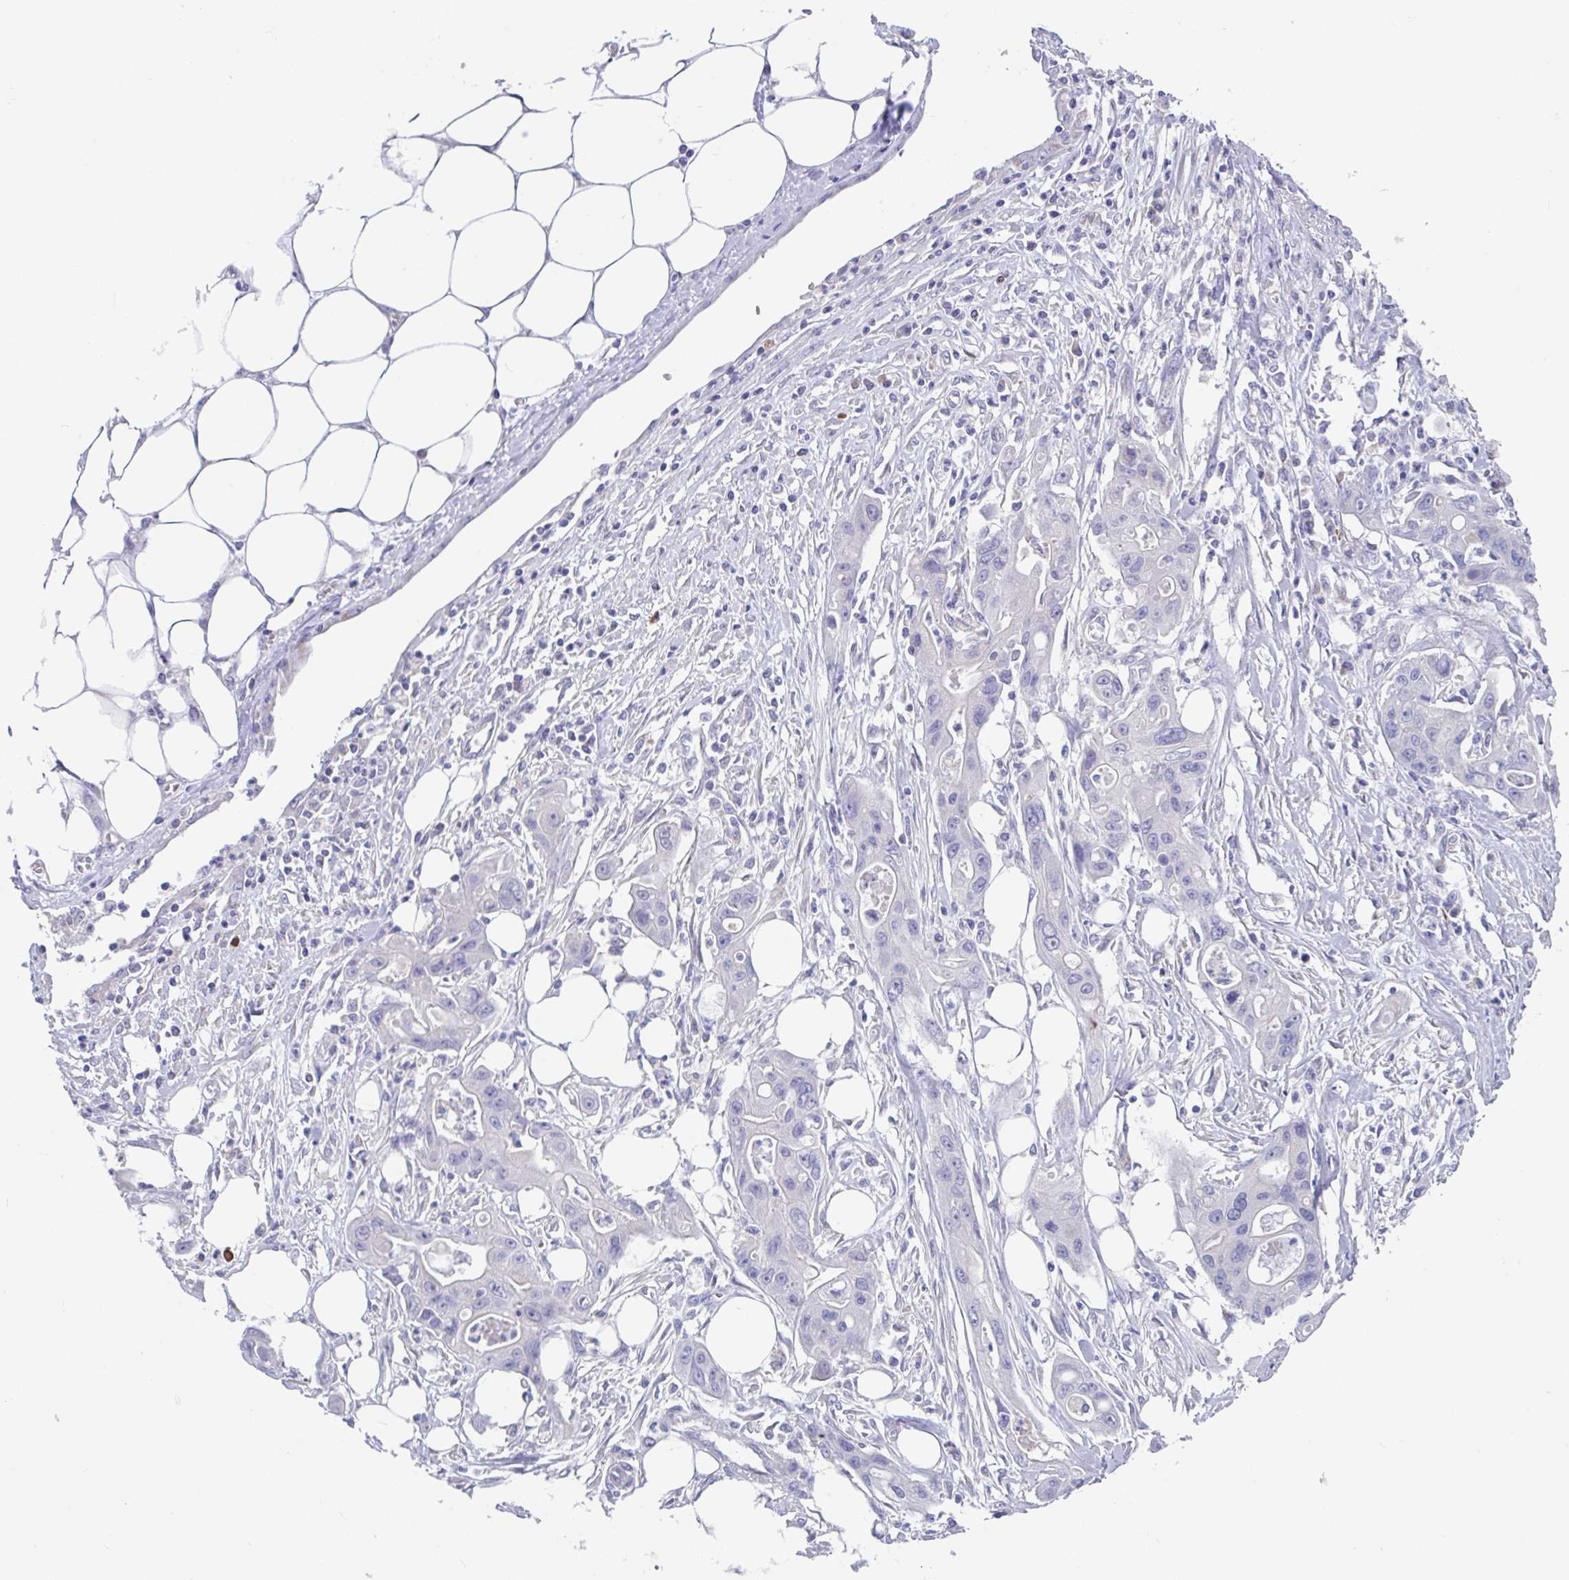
{"staining": {"intensity": "negative", "quantity": "none", "location": "none"}, "tissue": "ovarian cancer", "cell_type": "Tumor cells", "image_type": "cancer", "snomed": [{"axis": "morphology", "description": "Cystadenocarcinoma, mucinous, NOS"}, {"axis": "topography", "description": "Ovary"}], "caption": "Ovarian cancer stained for a protein using immunohistochemistry (IHC) shows no positivity tumor cells.", "gene": "CCSAP", "patient": {"sex": "female", "age": 70}}